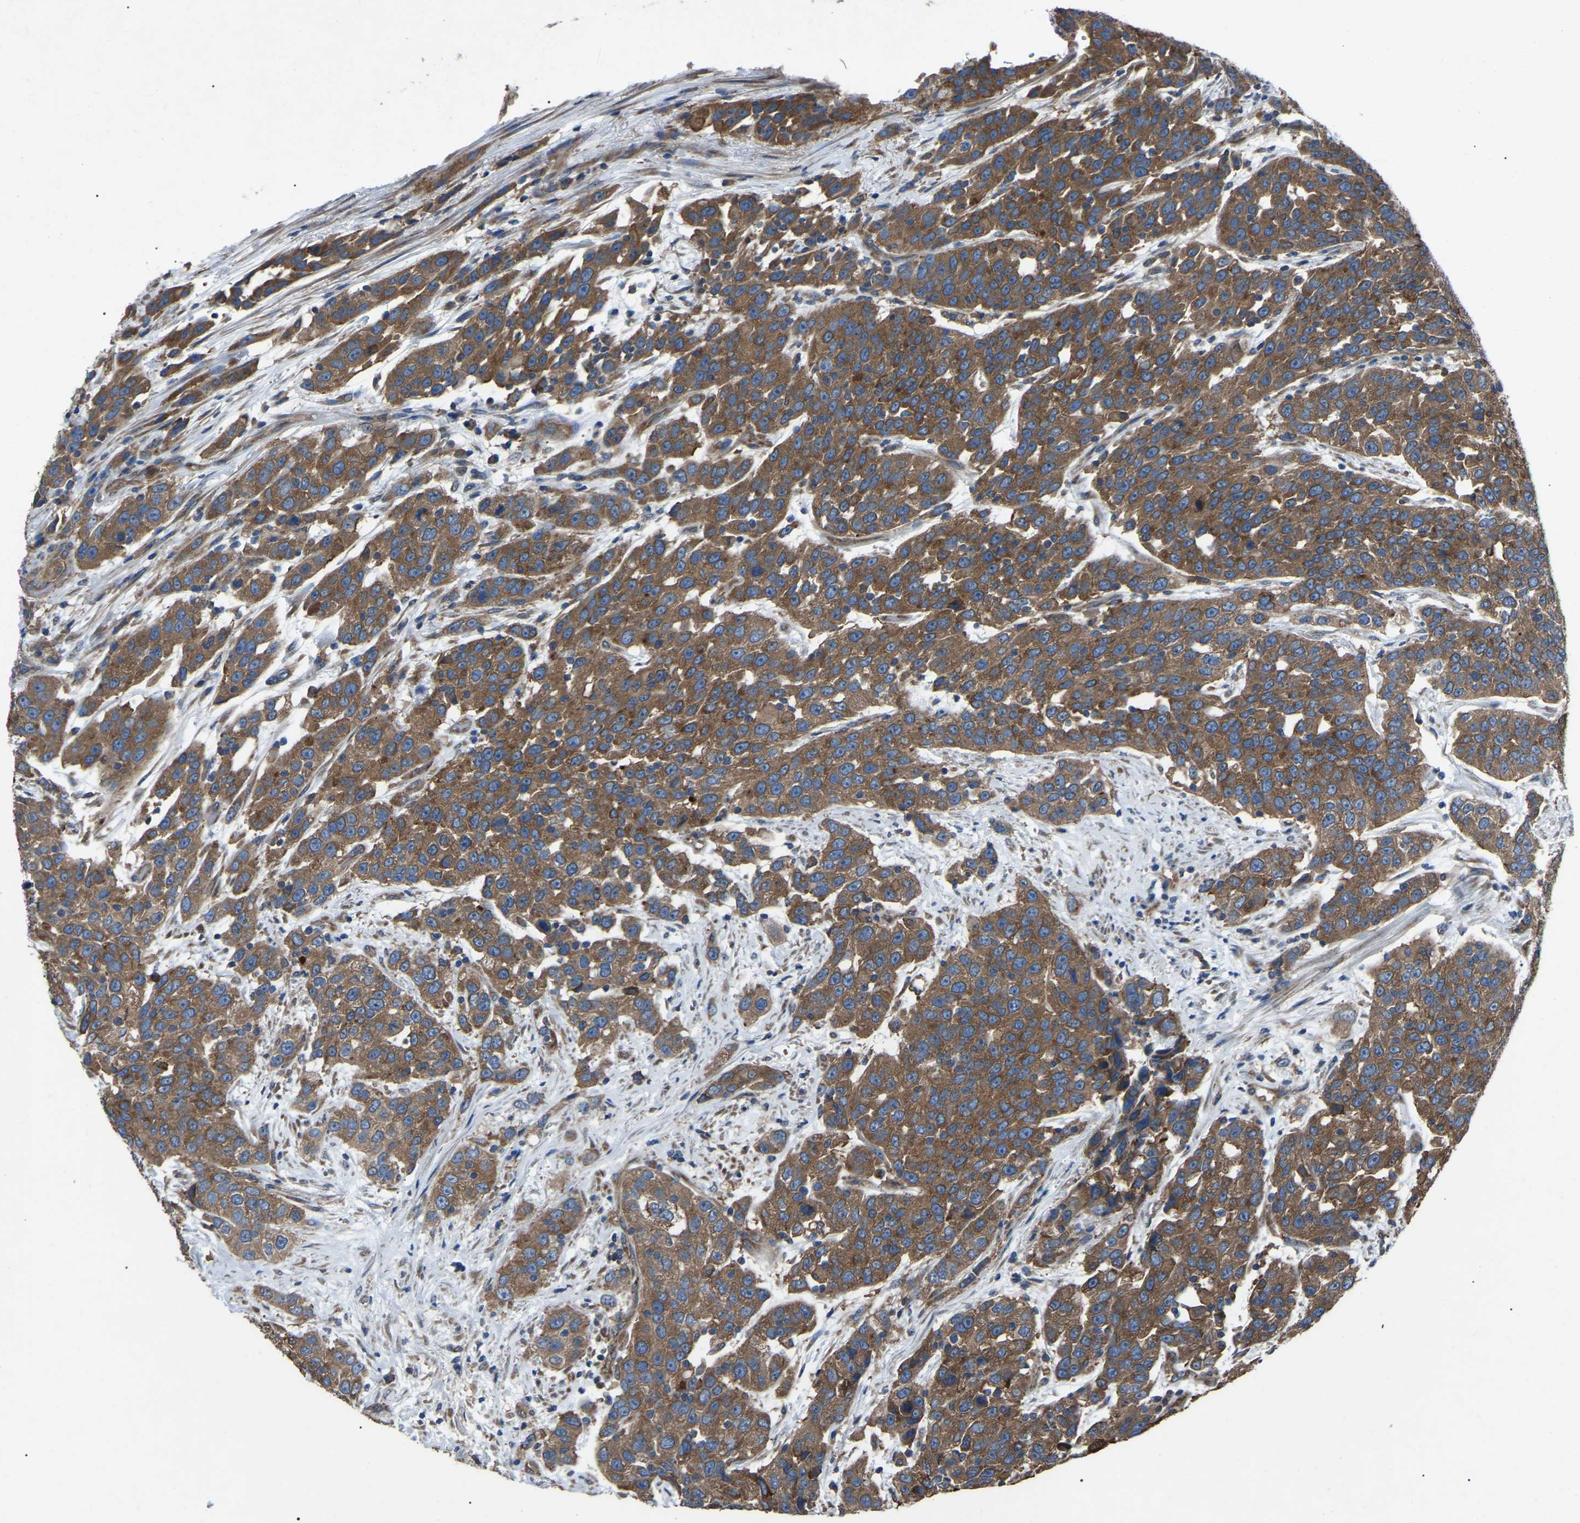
{"staining": {"intensity": "strong", "quantity": ">75%", "location": "cytoplasmic/membranous"}, "tissue": "urothelial cancer", "cell_type": "Tumor cells", "image_type": "cancer", "snomed": [{"axis": "morphology", "description": "Urothelial carcinoma, High grade"}, {"axis": "topography", "description": "Urinary bladder"}], "caption": "Immunohistochemical staining of urothelial cancer reveals high levels of strong cytoplasmic/membranous protein expression in about >75% of tumor cells. (DAB (3,3'-diaminobenzidine) IHC with brightfield microscopy, high magnification).", "gene": "AIMP1", "patient": {"sex": "female", "age": 80}}